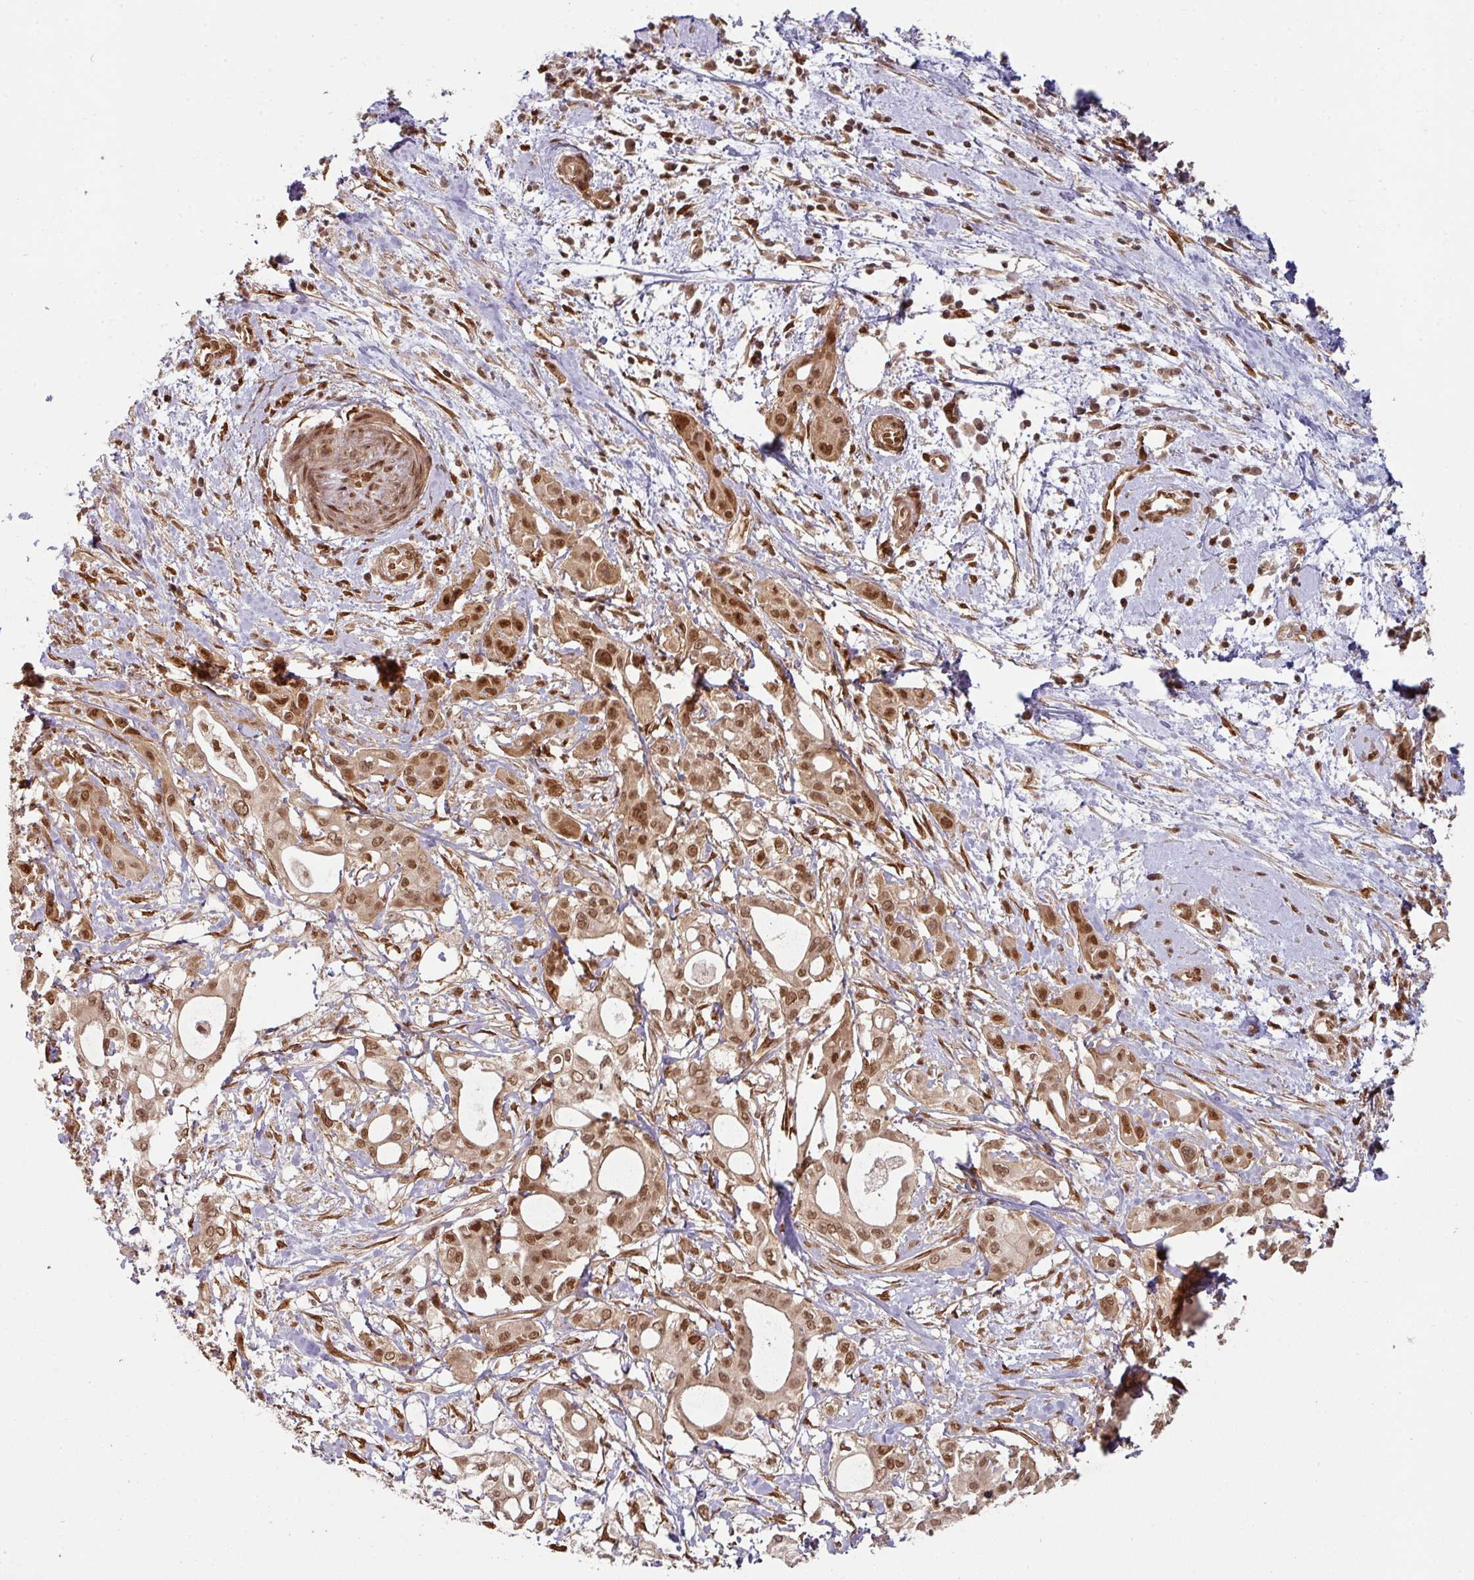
{"staining": {"intensity": "moderate", "quantity": ">75%", "location": "cytoplasmic/membranous,nuclear"}, "tissue": "pancreatic cancer", "cell_type": "Tumor cells", "image_type": "cancer", "snomed": [{"axis": "morphology", "description": "Adenocarcinoma, NOS"}, {"axis": "topography", "description": "Pancreas"}], "caption": "A brown stain highlights moderate cytoplasmic/membranous and nuclear staining of a protein in human pancreatic cancer (adenocarcinoma) tumor cells.", "gene": "SIK3", "patient": {"sex": "female", "age": 68}}